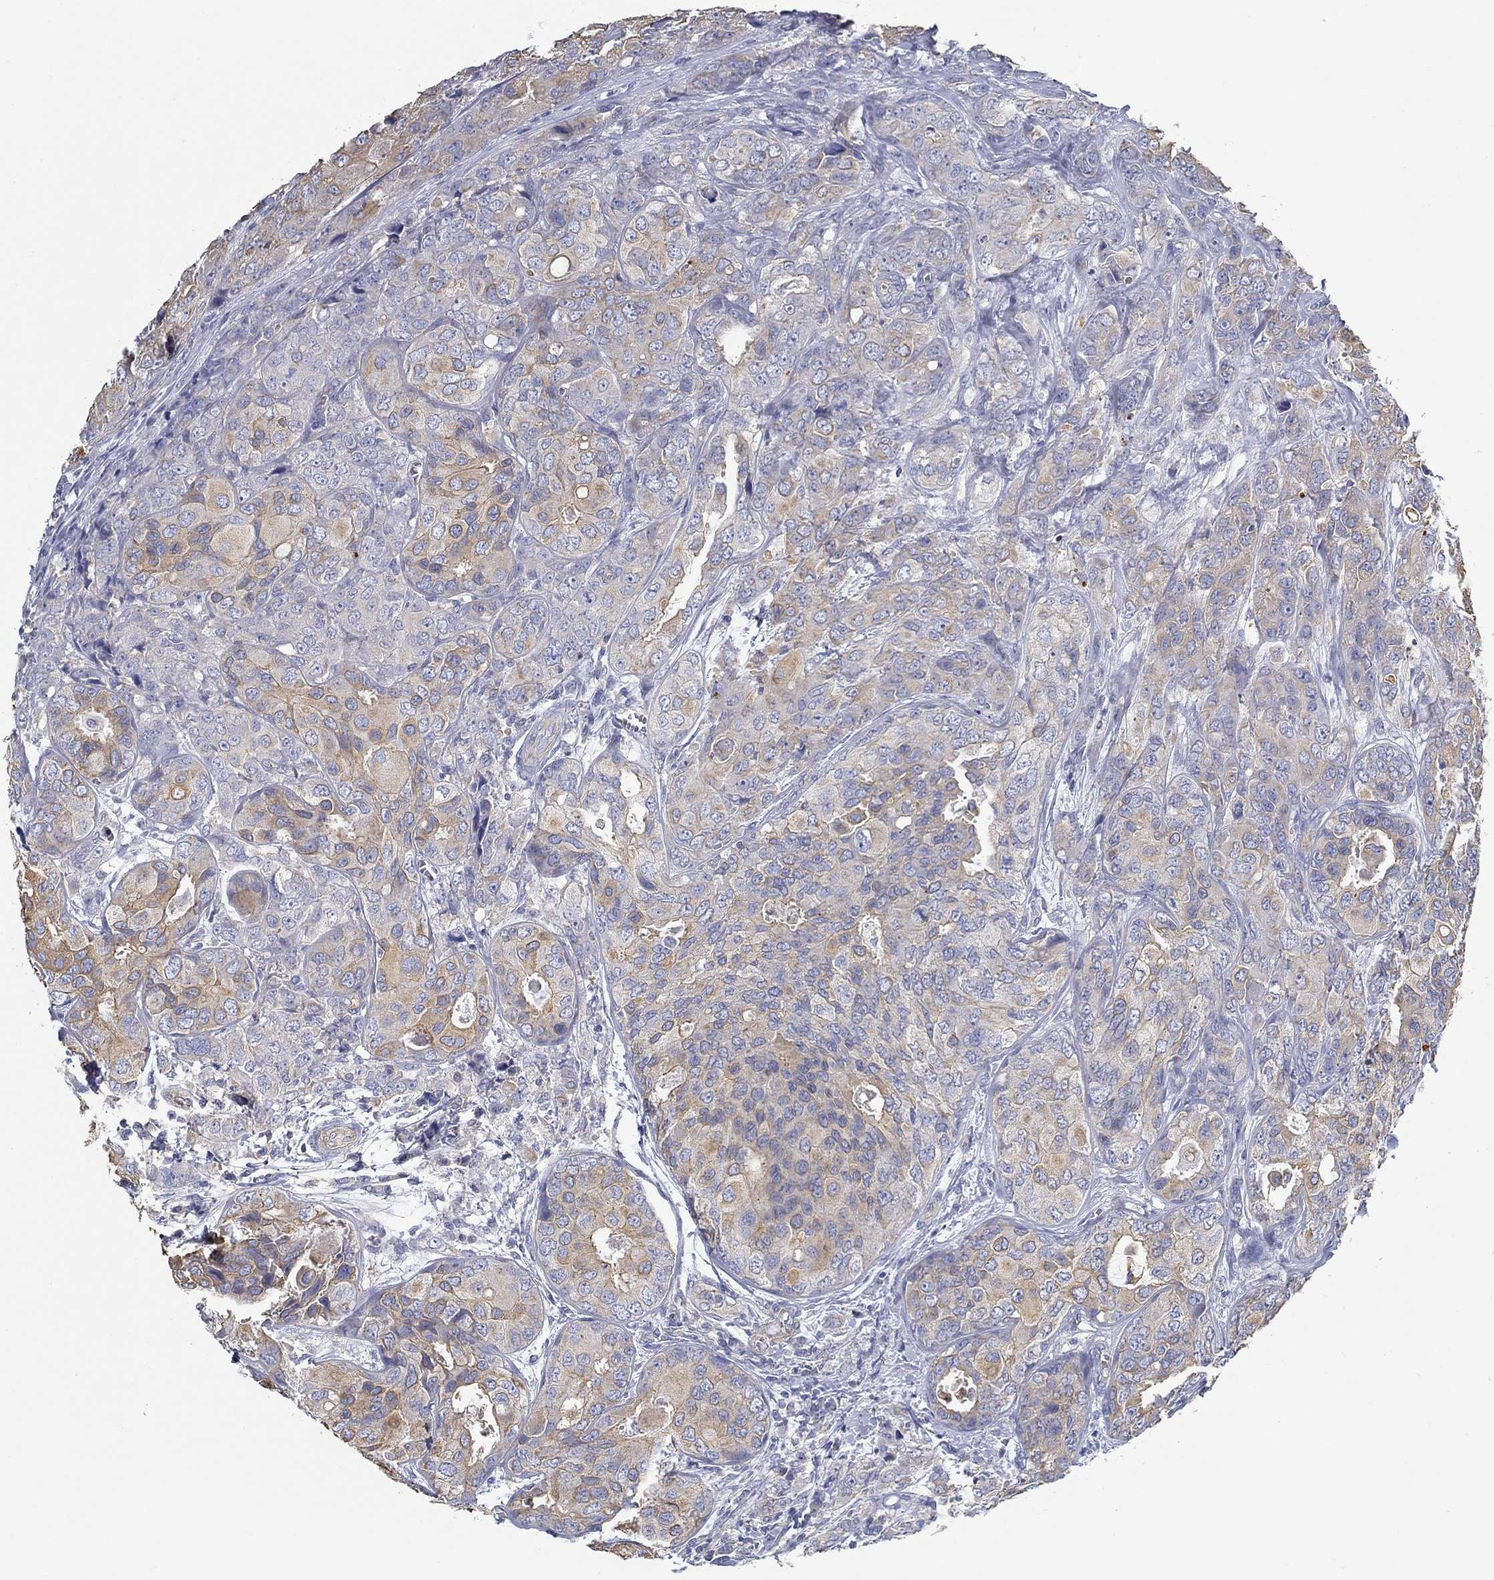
{"staining": {"intensity": "moderate", "quantity": "<25%", "location": "cytoplasmic/membranous"}, "tissue": "breast cancer", "cell_type": "Tumor cells", "image_type": "cancer", "snomed": [{"axis": "morphology", "description": "Duct carcinoma"}, {"axis": "topography", "description": "Breast"}], "caption": "Breast cancer (infiltrating ductal carcinoma) stained with a brown dye displays moderate cytoplasmic/membranous positive expression in approximately <25% of tumor cells.", "gene": "BBOF1", "patient": {"sex": "female", "age": 43}}